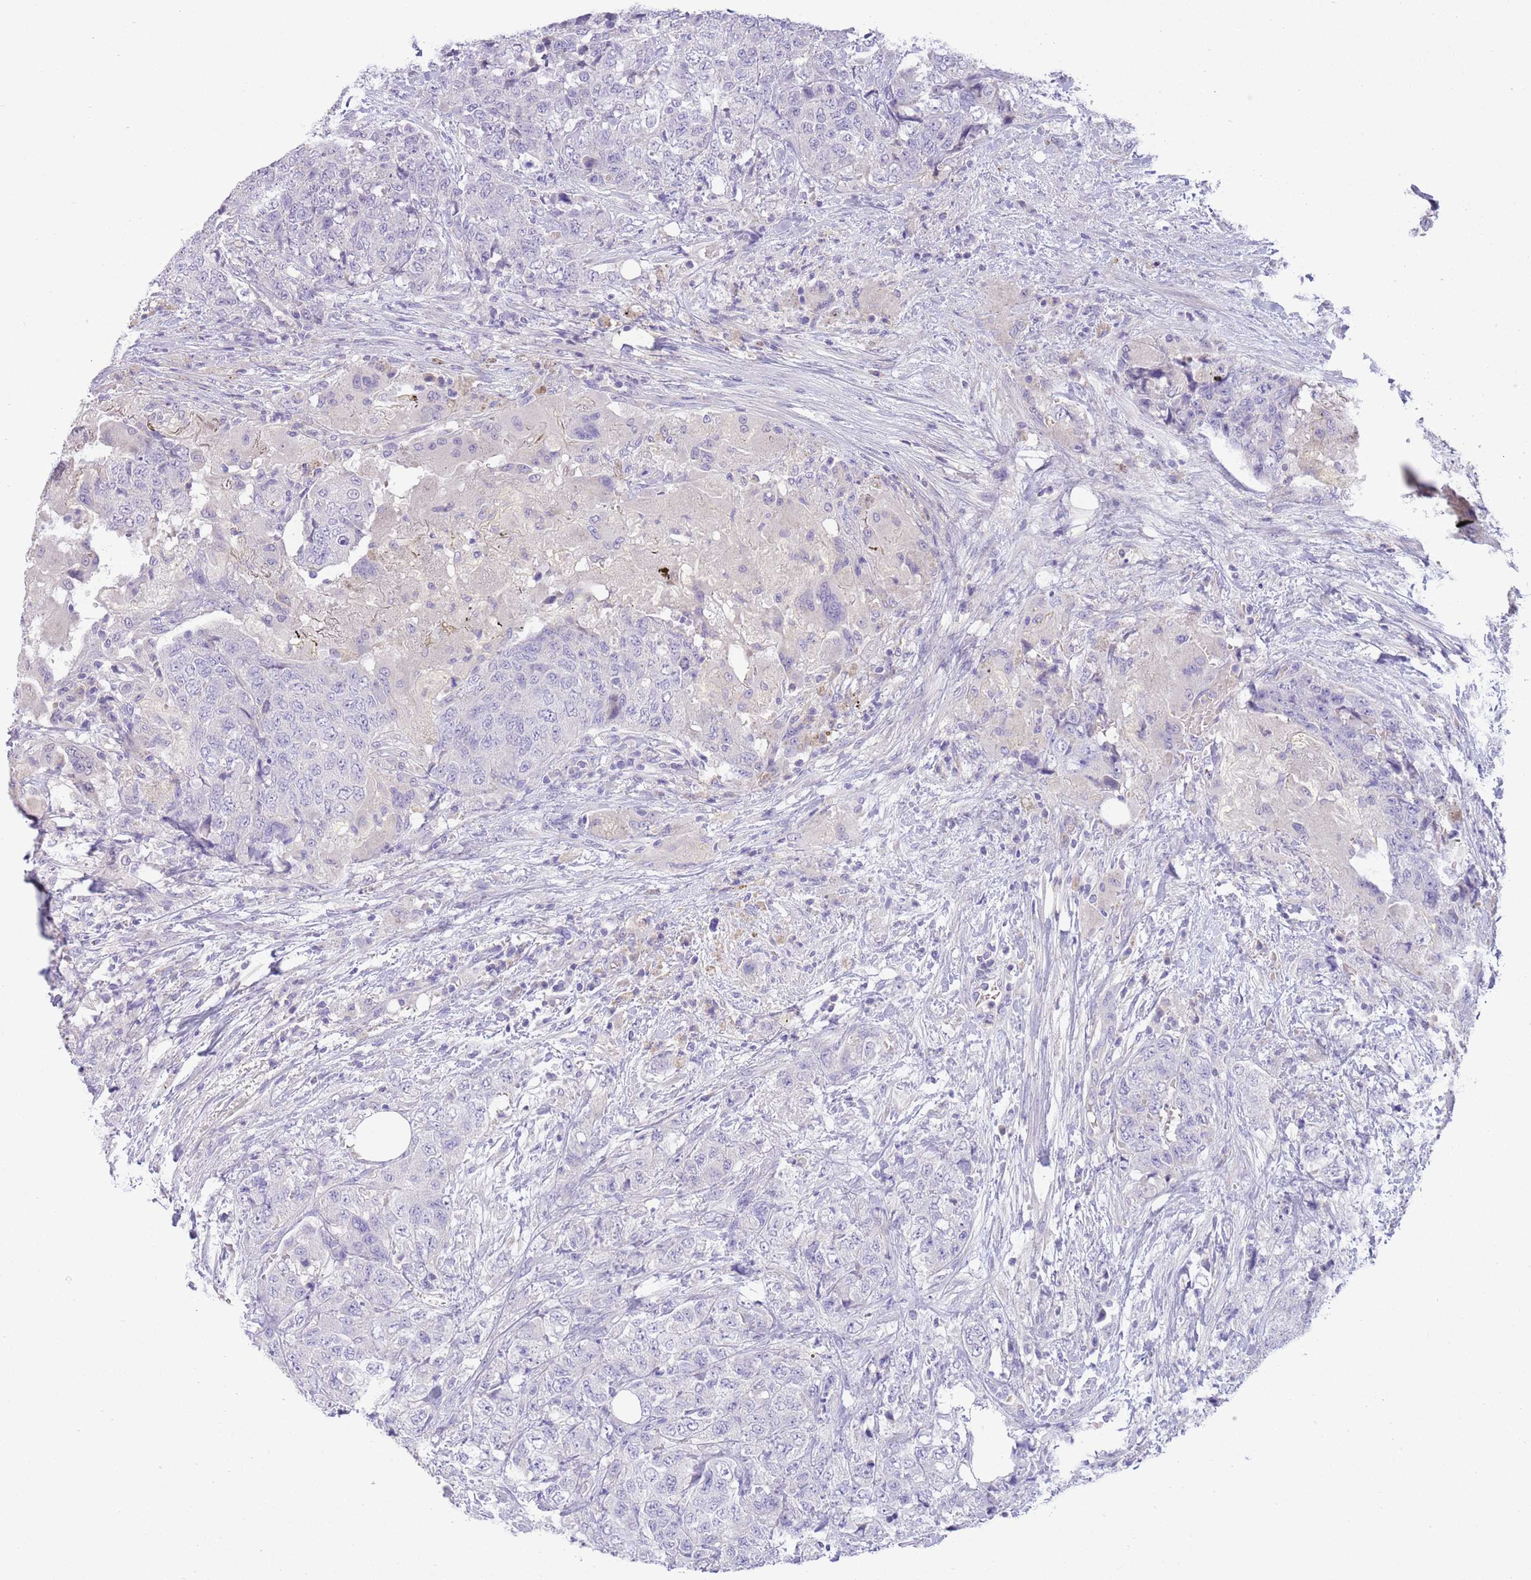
{"staining": {"intensity": "negative", "quantity": "none", "location": "none"}, "tissue": "urothelial cancer", "cell_type": "Tumor cells", "image_type": "cancer", "snomed": [{"axis": "morphology", "description": "Urothelial carcinoma, High grade"}, {"axis": "topography", "description": "Urinary bladder"}], "caption": "Immunohistochemistry (IHC) photomicrograph of human urothelial cancer stained for a protein (brown), which displays no expression in tumor cells.", "gene": "SFTPA1", "patient": {"sex": "female", "age": 78}}